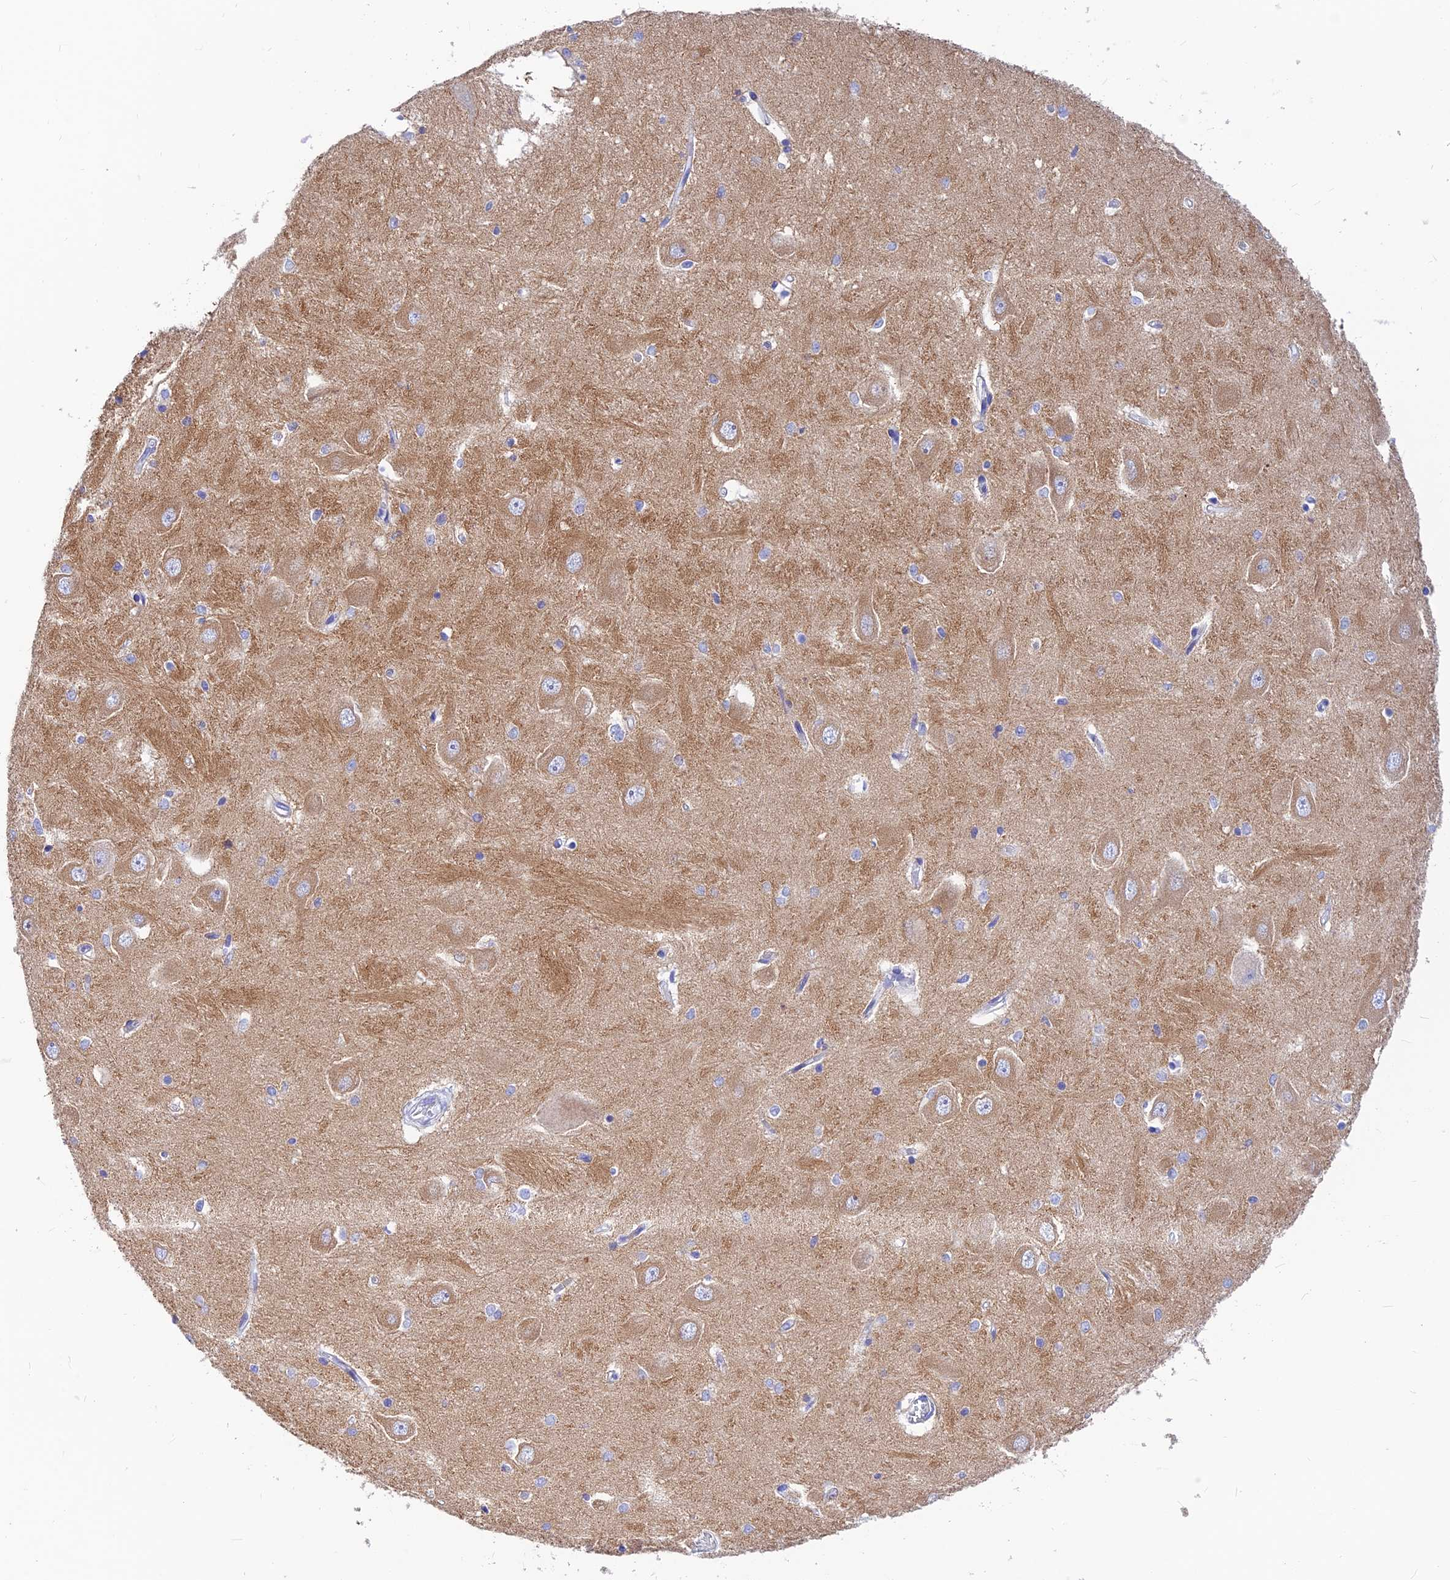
{"staining": {"intensity": "weak", "quantity": "<25%", "location": "cytoplasmic/membranous"}, "tissue": "hippocampus", "cell_type": "Glial cells", "image_type": "normal", "snomed": [{"axis": "morphology", "description": "Normal tissue, NOS"}, {"axis": "topography", "description": "Hippocampus"}], "caption": "Immunohistochemistry photomicrograph of benign hippocampus: human hippocampus stained with DAB reveals no significant protein expression in glial cells. (Stains: DAB (3,3'-diaminobenzidine) immunohistochemistry with hematoxylin counter stain, Microscopy: brightfield microscopy at high magnification).", "gene": "CNOT6", "patient": {"sex": "male", "age": 45}}